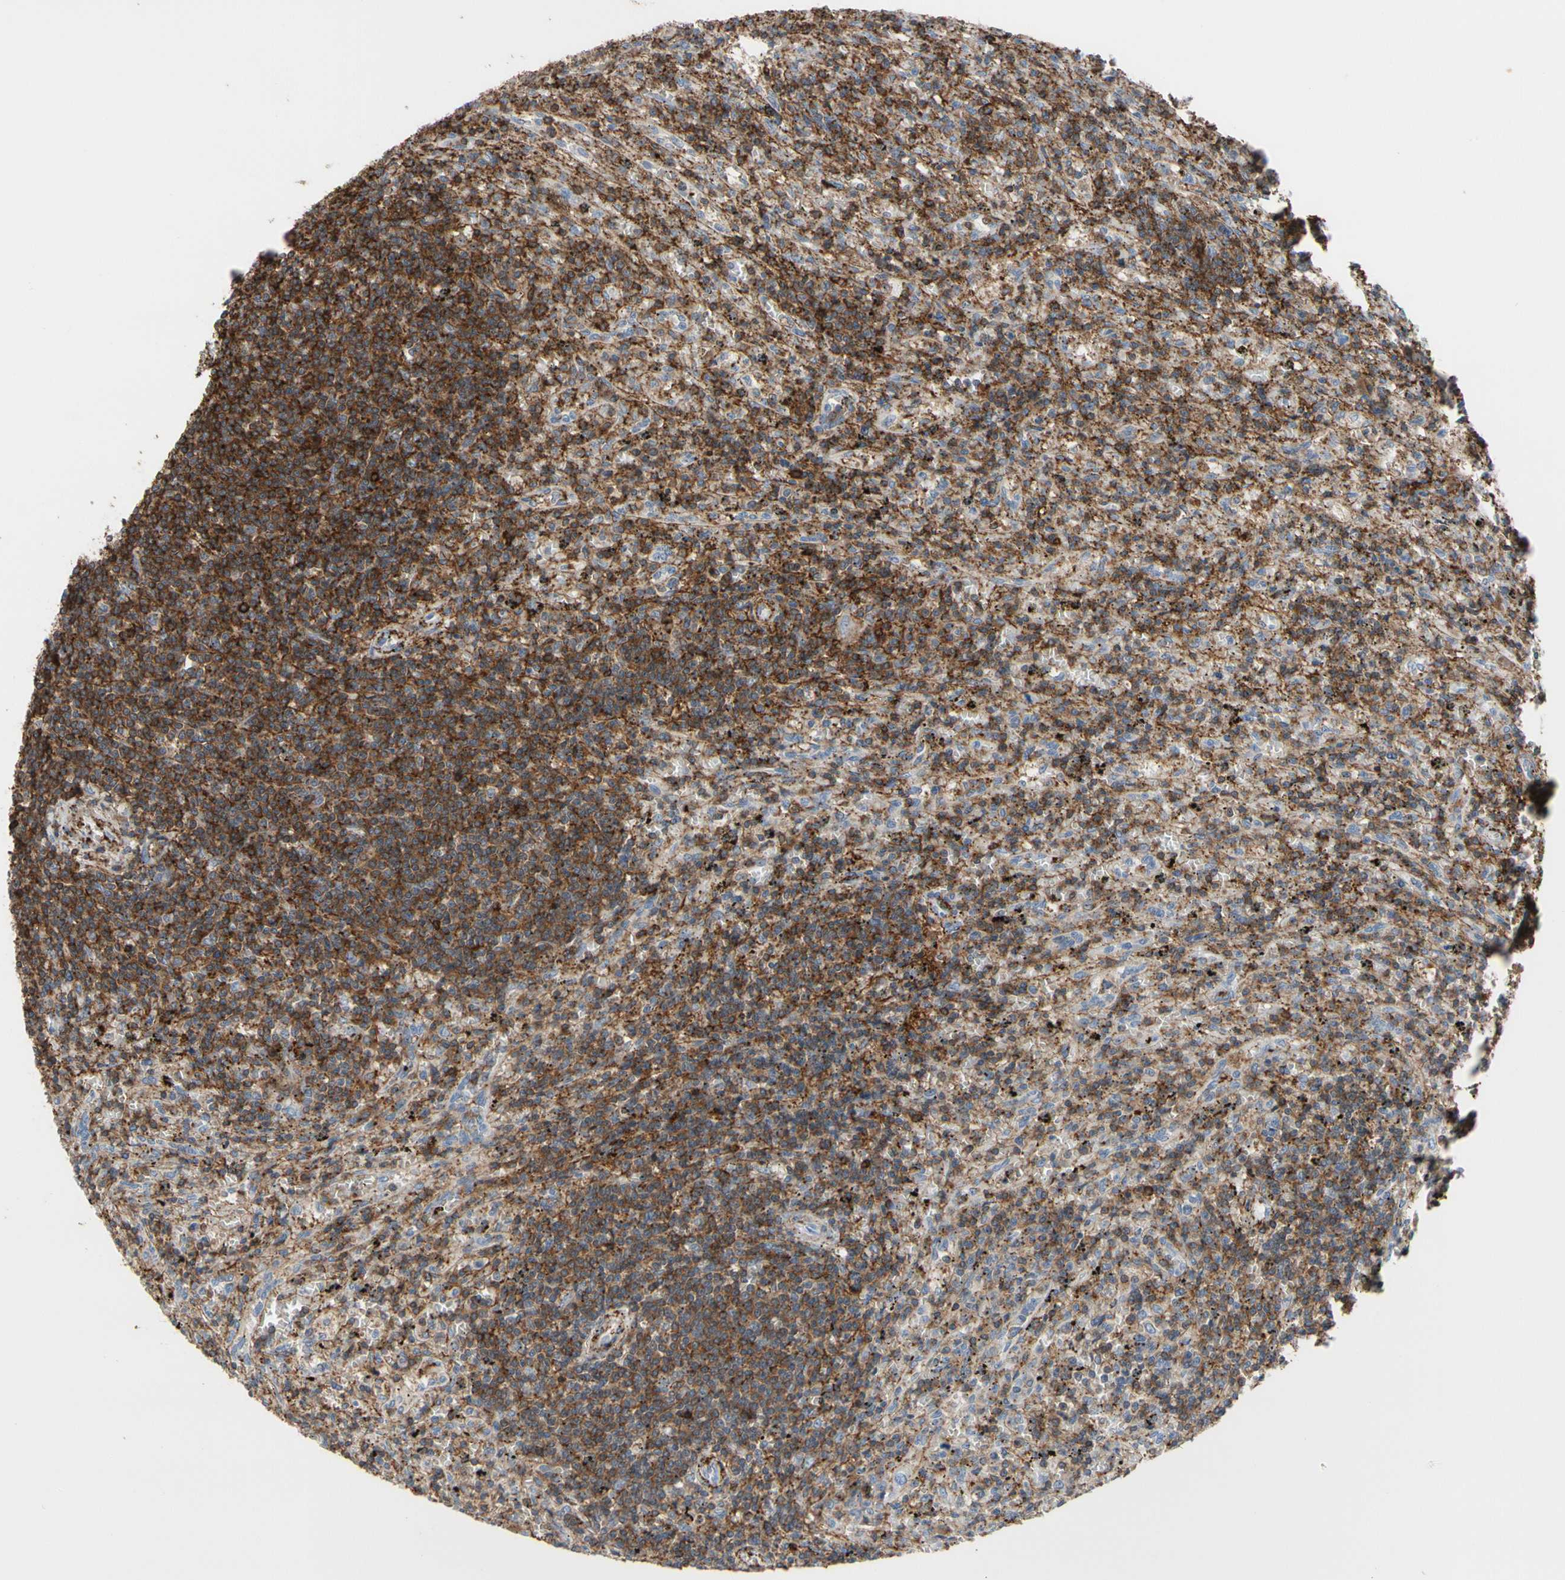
{"staining": {"intensity": "moderate", "quantity": ">75%", "location": "cytoplasmic/membranous"}, "tissue": "lymphoma", "cell_type": "Tumor cells", "image_type": "cancer", "snomed": [{"axis": "morphology", "description": "Malignant lymphoma, non-Hodgkin's type, Low grade"}, {"axis": "topography", "description": "Spleen"}], "caption": "A brown stain shows moderate cytoplasmic/membranous expression of a protein in human low-grade malignant lymphoma, non-Hodgkin's type tumor cells.", "gene": "ANXA6", "patient": {"sex": "male", "age": 76}}